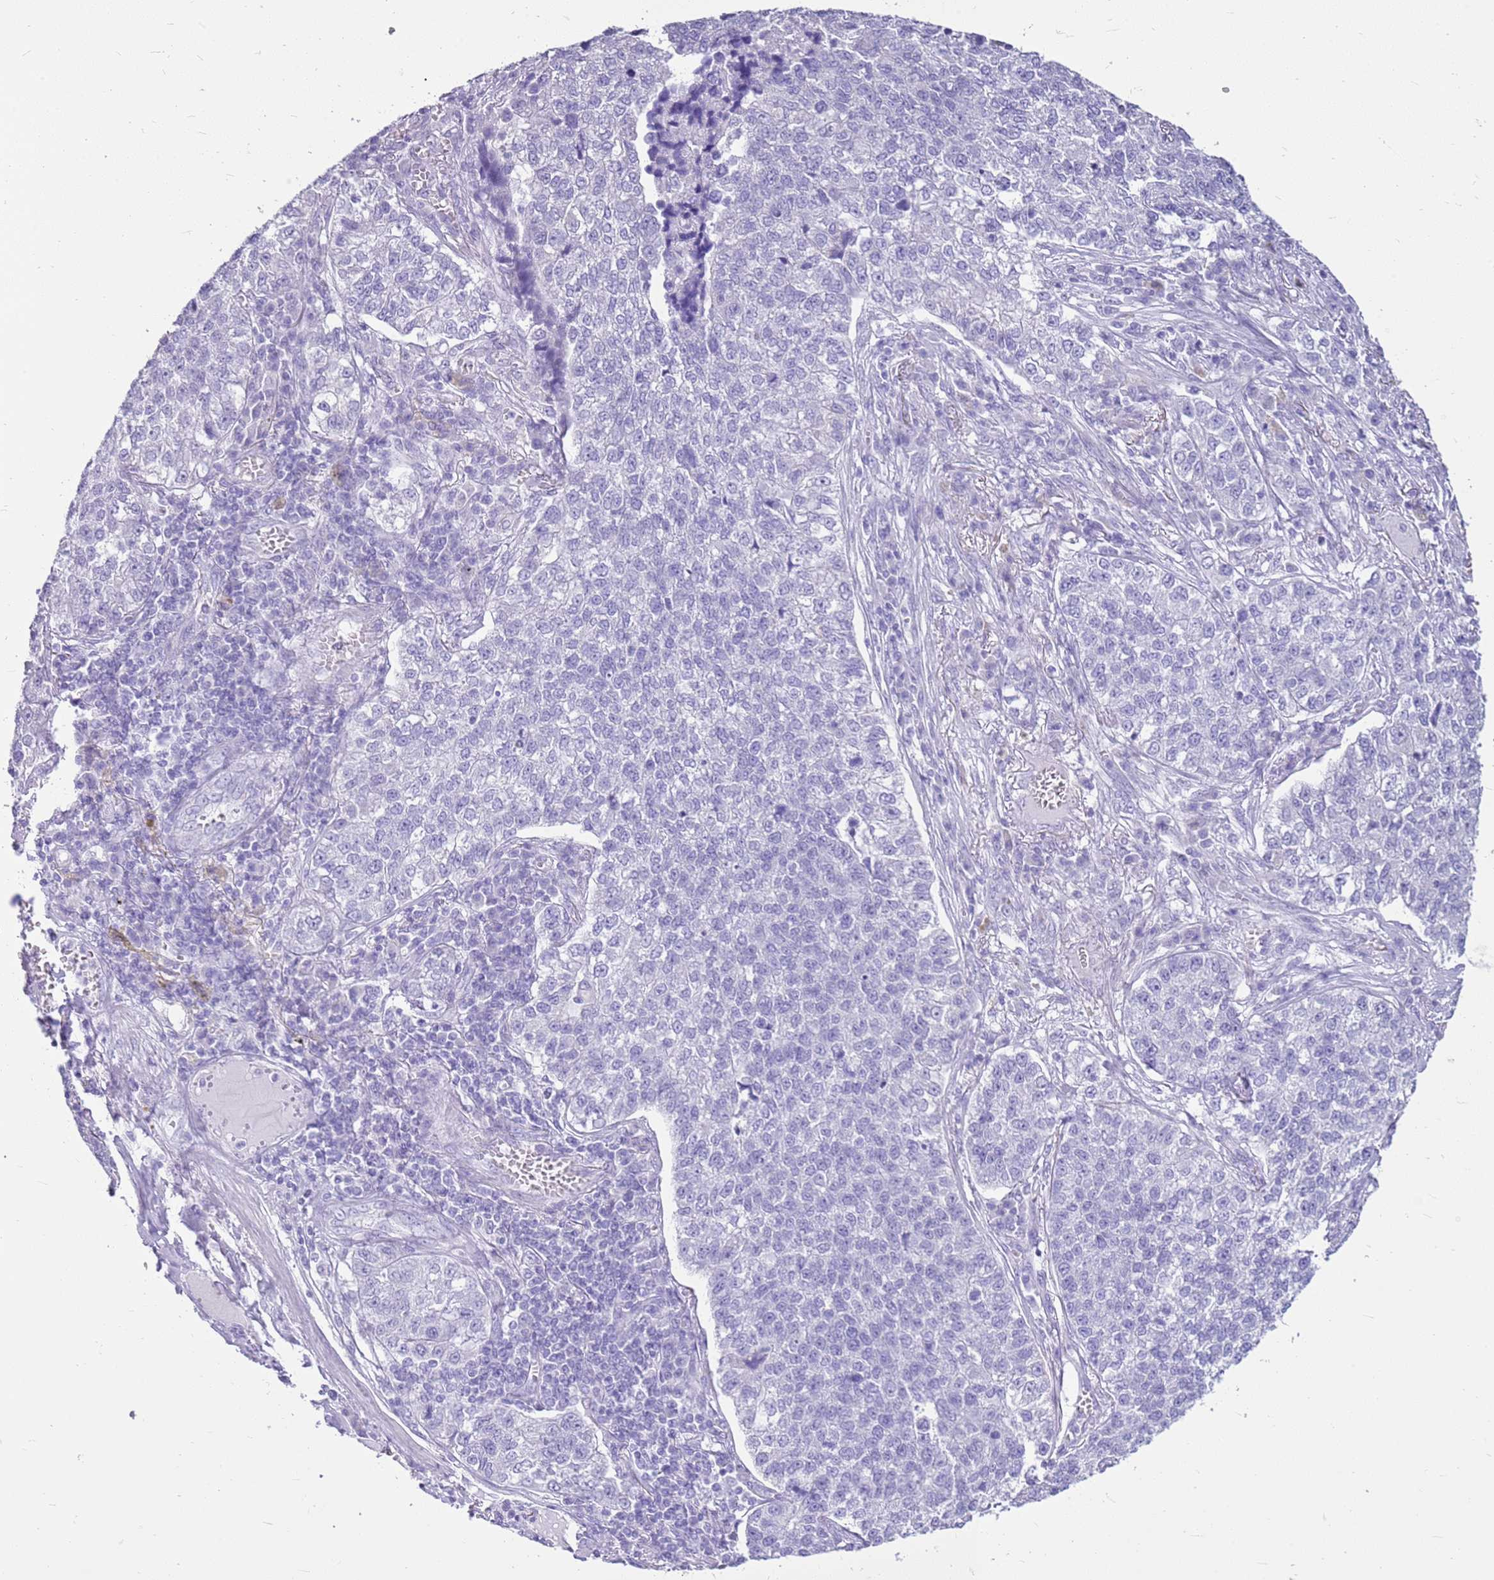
{"staining": {"intensity": "negative", "quantity": "none", "location": "none"}, "tissue": "lung cancer", "cell_type": "Tumor cells", "image_type": "cancer", "snomed": [{"axis": "morphology", "description": "Adenocarcinoma, NOS"}, {"axis": "topography", "description": "Lung"}], "caption": "This is a histopathology image of IHC staining of adenocarcinoma (lung), which shows no staining in tumor cells.", "gene": "CA8", "patient": {"sex": "male", "age": 49}}